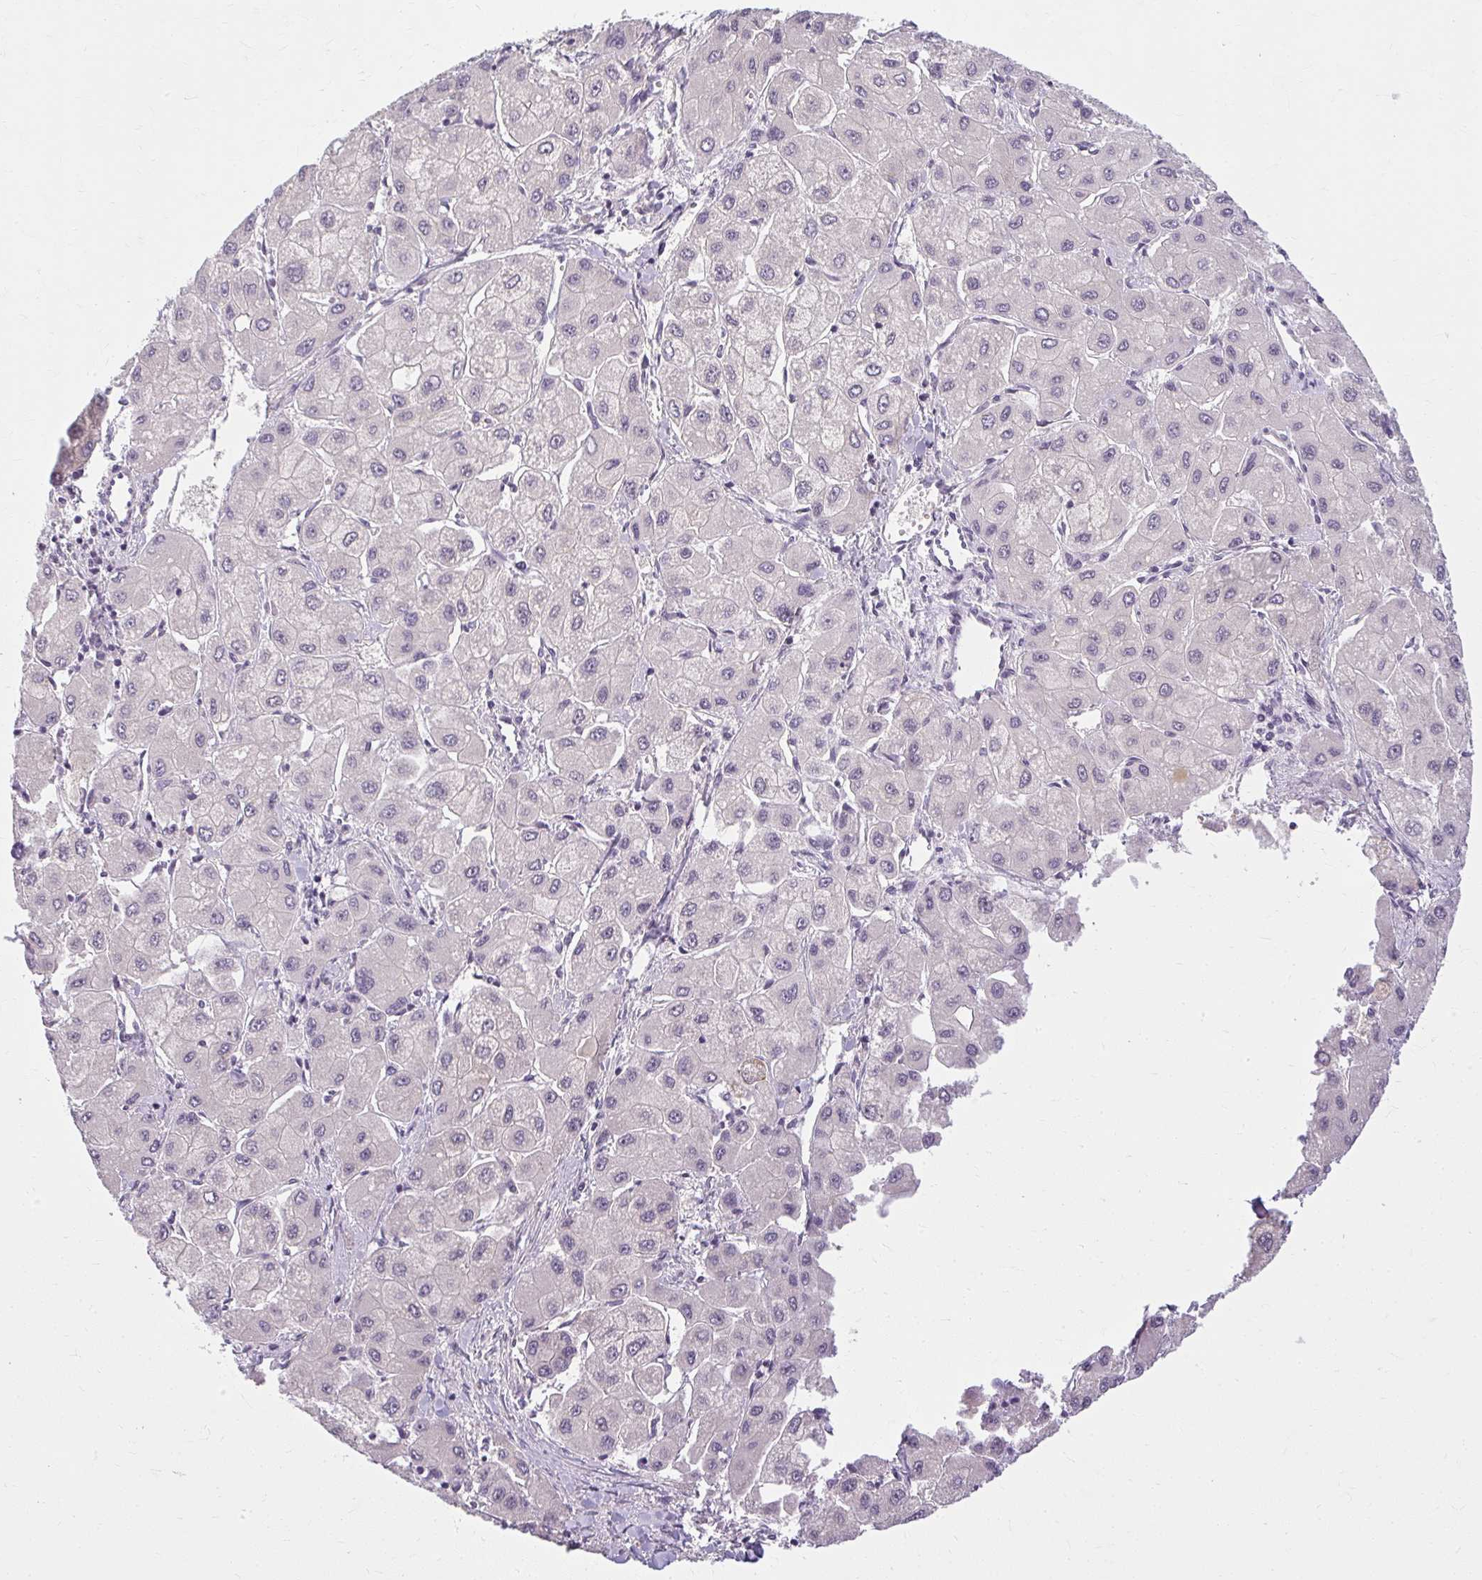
{"staining": {"intensity": "weak", "quantity": "<25%", "location": "cytoplasmic/membranous"}, "tissue": "liver cancer", "cell_type": "Tumor cells", "image_type": "cancer", "snomed": [{"axis": "morphology", "description": "Carcinoma, Hepatocellular, NOS"}, {"axis": "topography", "description": "Liver"}], "caption": "Immunohistochemistry (IHC) micrograph of neoplastic tissue: liver hepatocellular carcinoma stained with DAB (3,3'-diaminobenzidine) demonstrates no significant protein positivity in tumor cells.", "gene": "ZFYVE26", "patient": {"sex": "male", "age": 40}}